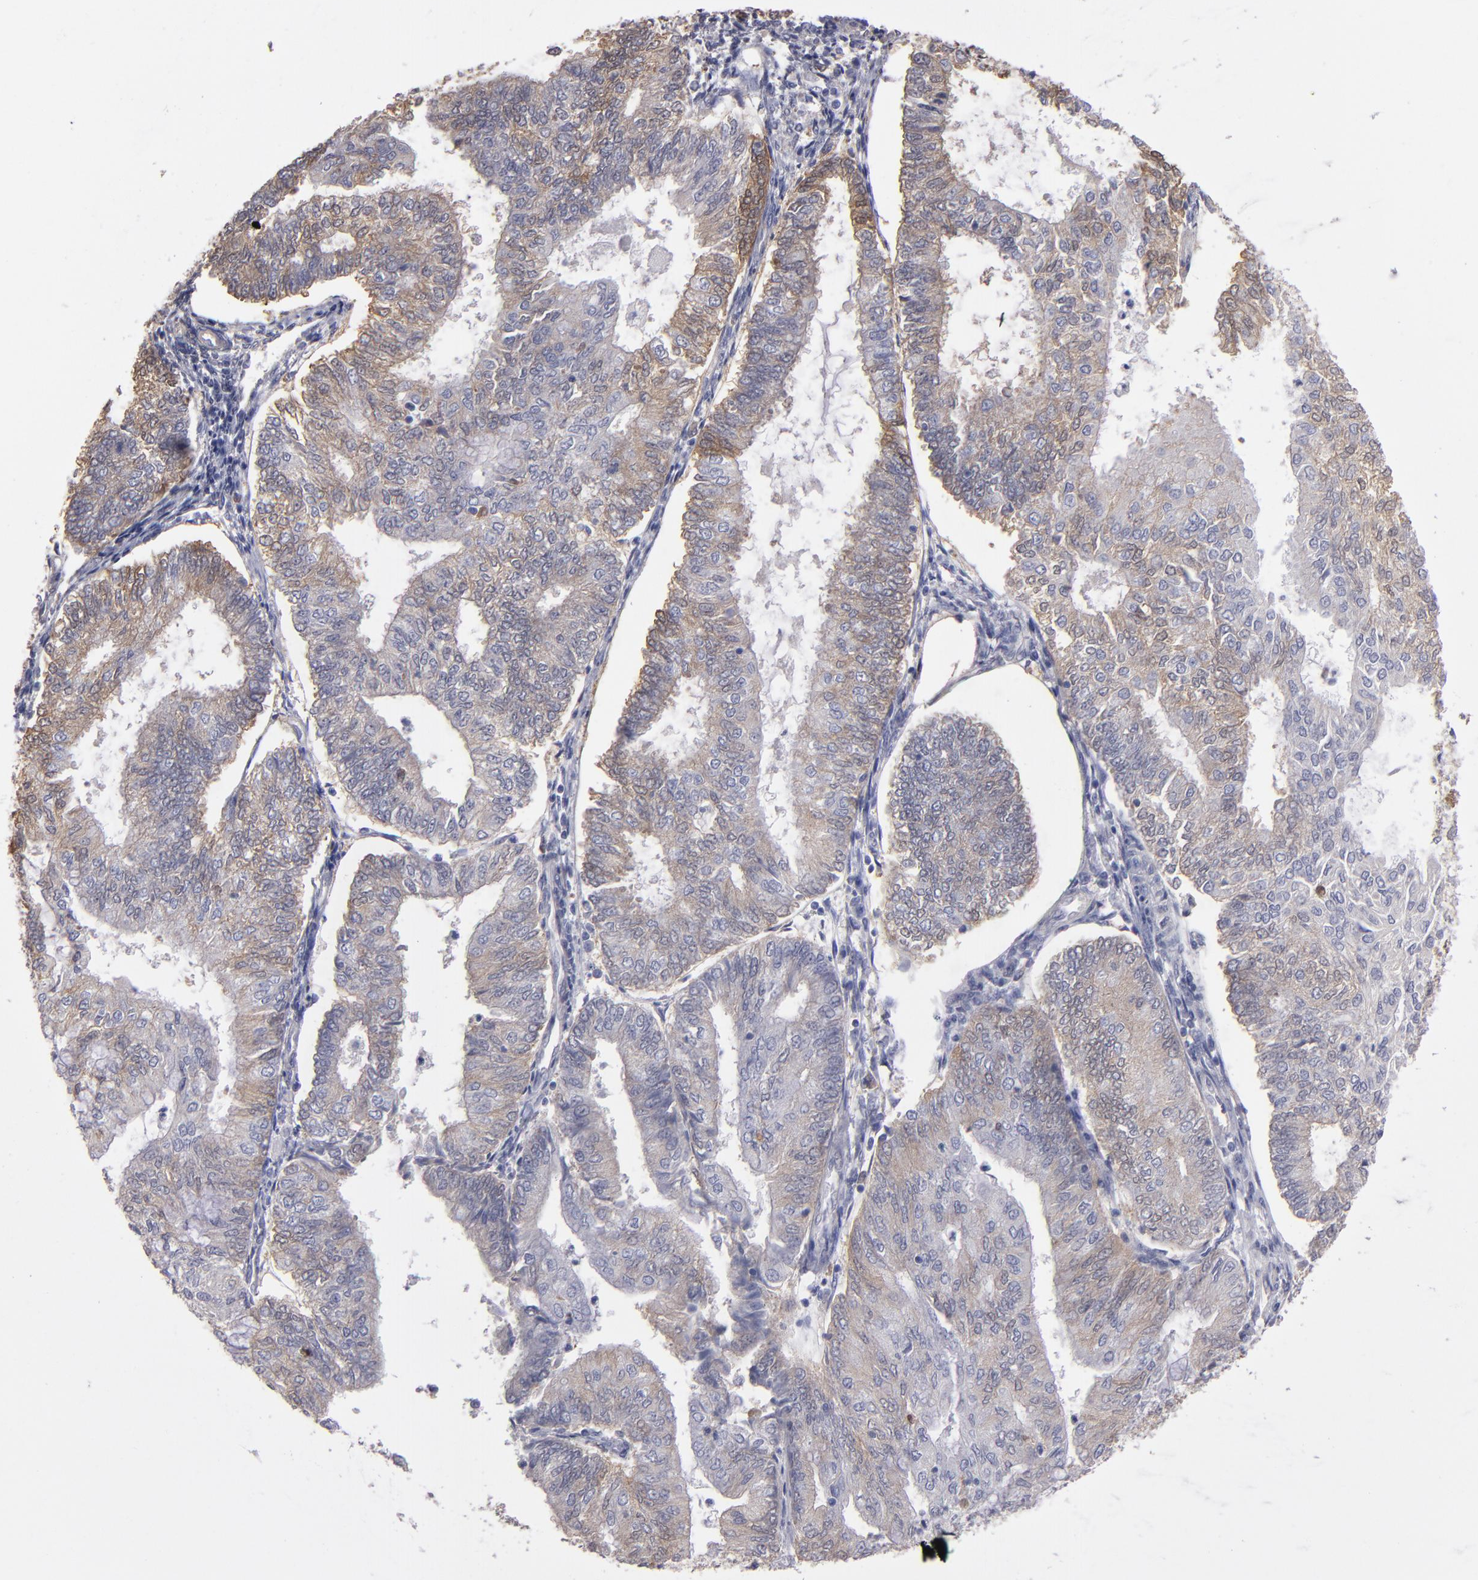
{"staining": {"intensity": "weak", "quantity": ">75%", "location": "cytoplasmic/membranous"}, "tissue": "endometrial cancer", "cell_type": "Tumor cells", "image_type": "cancer", "snomed": [{"axis": "morphology", "description": "Adenocarcinoma, NOS"}, {"axis": "topography", "description": "Endometrium"}], "caption": "An immunohistochemistry photomicrograph of neoplastic tissue is shown. Protein staining in brown labels weak cytoplasmic/membranous positivity in endometrial cancer (adenocarcinoma) within tumor cells.", "gene": "NDRG2", "patient": {"sex": "female", "age": 59}}